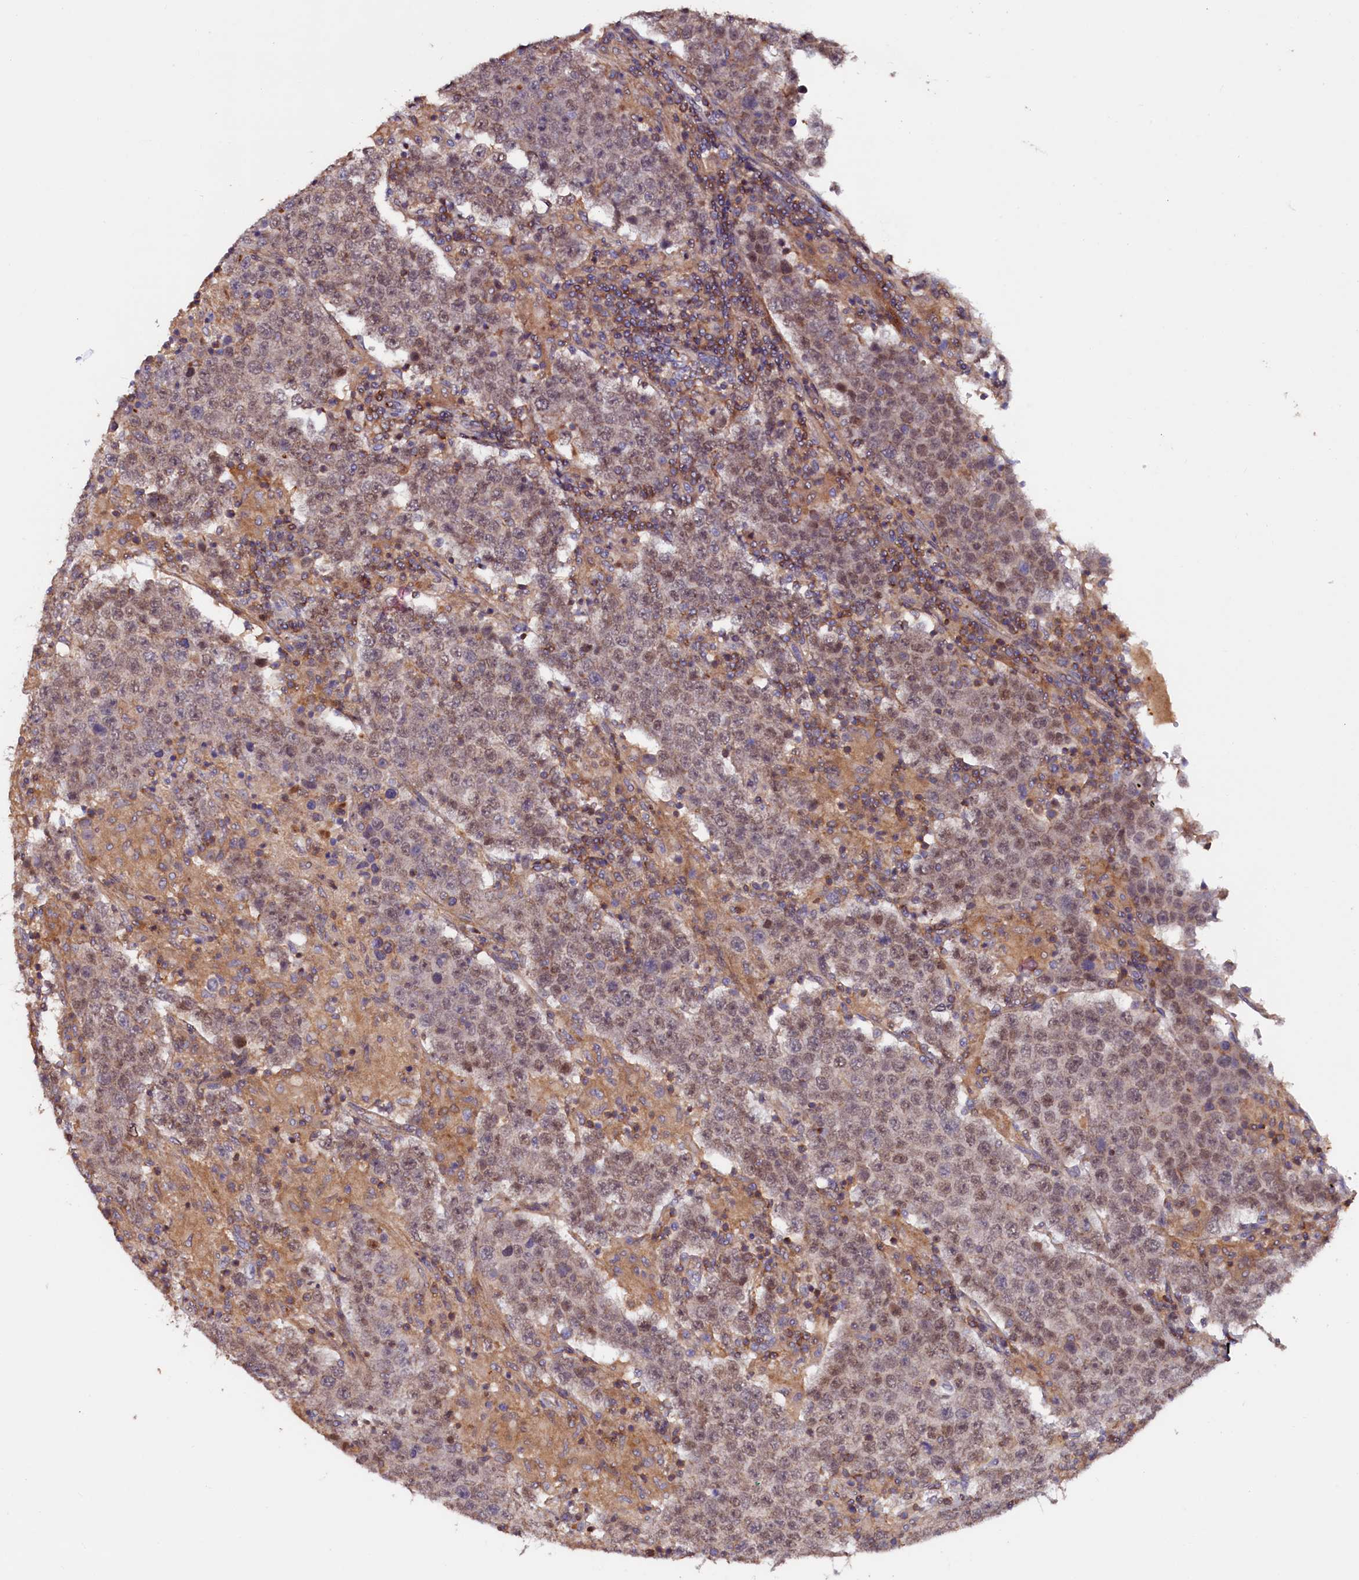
{"staining": {"intensity": "weak", "quantity": ">75%", "location": "nuclear"}, "tissue": "testis cancer", "cell_type": "Tumor cells", "image_type": "cancer", "snomed": [{"axis": "morphology", "description": "Normal tissue, NOS"}, {"axis": "morphology", "description": "Urothelial carcinoma, High grade"}, {"axis": "morphology", "description": "Seminoma, NOS"}, {"axis": "morphology", "description": "Carcinoma, Embryonal, NOS"}, {"axis": "topography", "description": "Urinary bladder"}, {"axis": "topography", "description": "Testis"}], "caption": "Immunohistochemistry (IHC) staining of high-grade urothelial carcinoma (testis), which demonstrates low levels of weak nuclear expression in approximately >75% of tumor cells indicating weak nuclear protein staining. The staining was performed using DAB (brown) for protein detection and nuclei were counterstained in hematoxylin (blue).", "gene": "DUOXA1", "patient": {"sex": "male", "age": 41}}